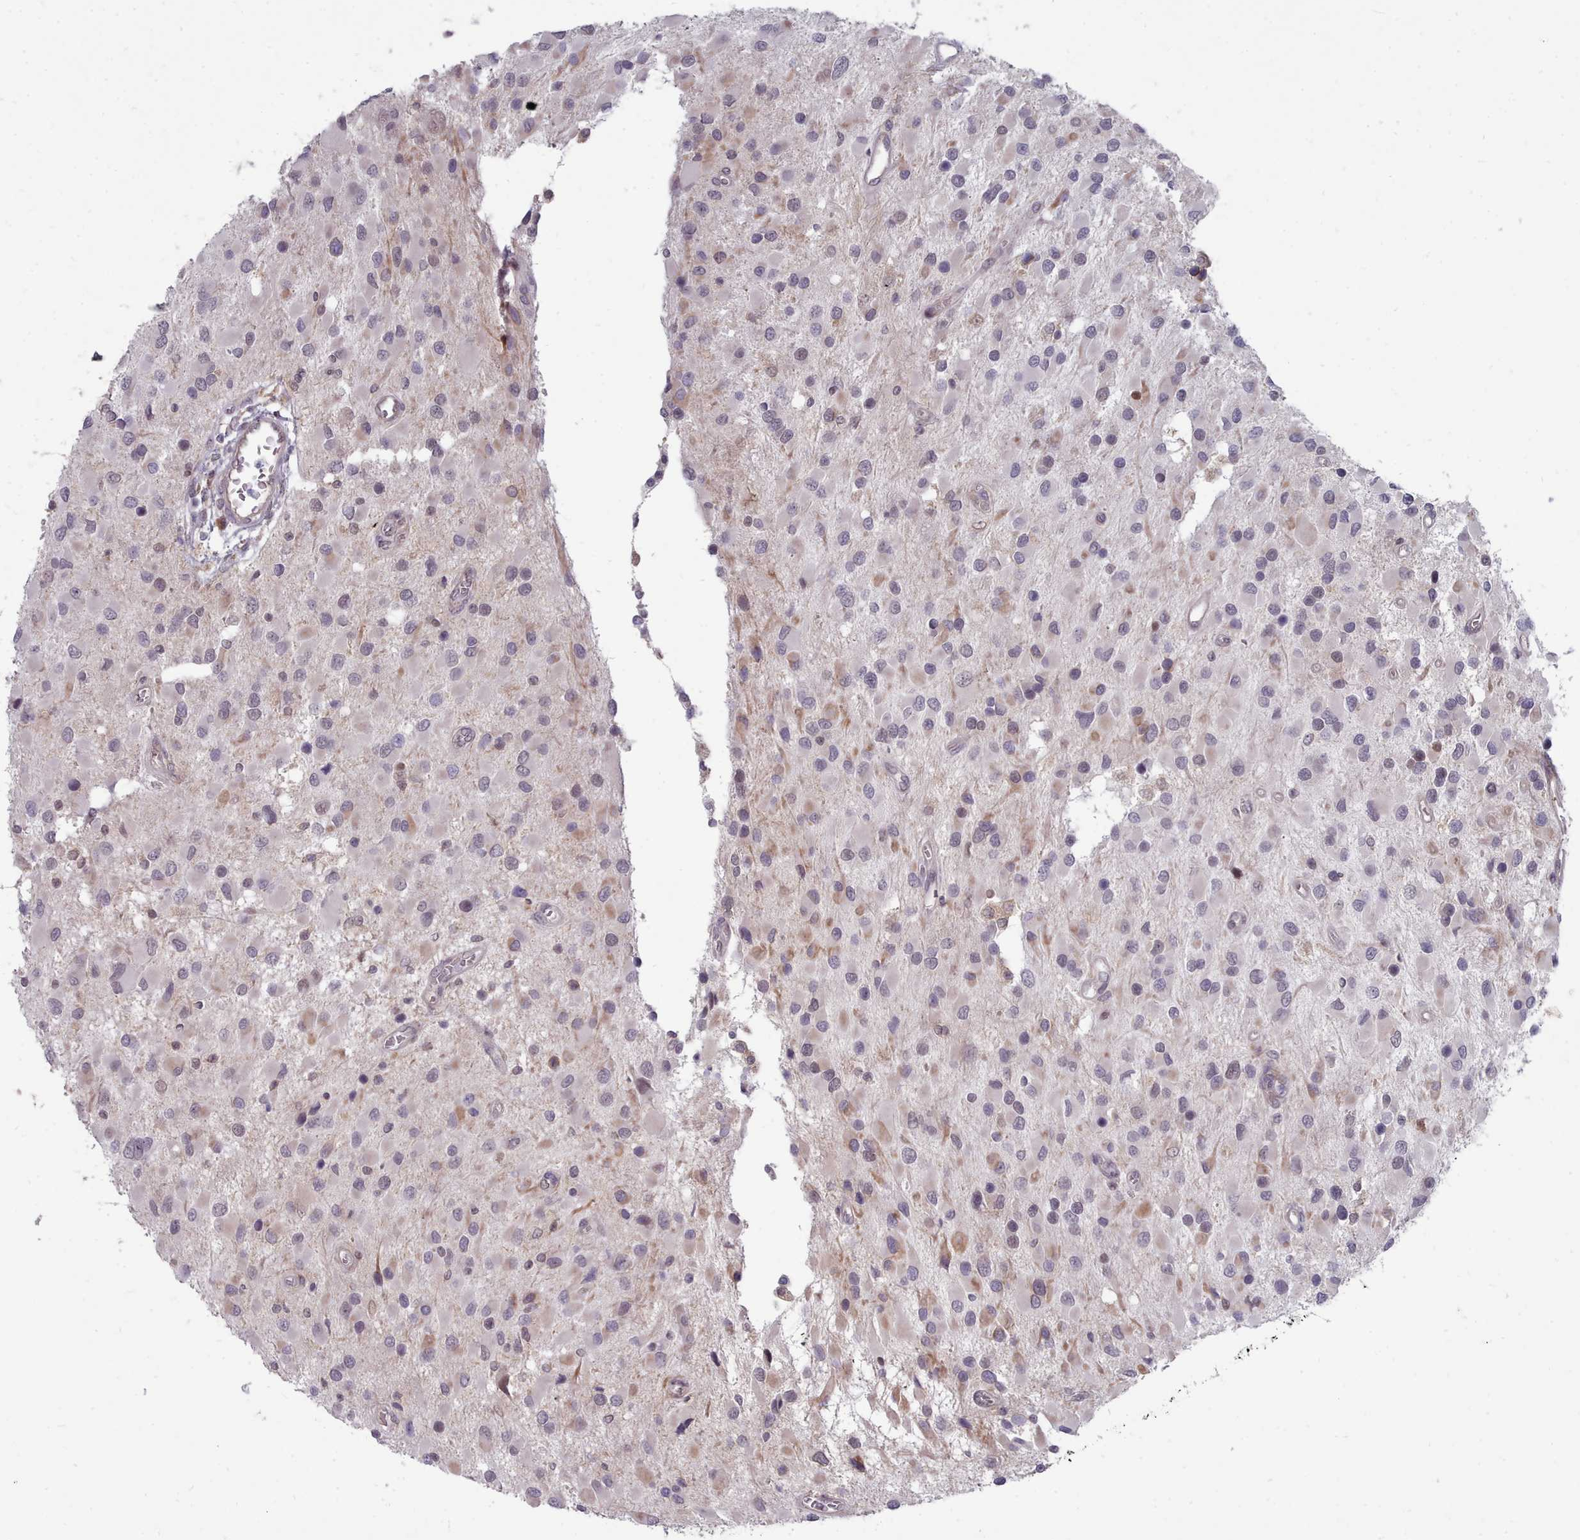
{"staining": {"intensity": "weak", "quantity": "<25%", "location": "cytoplasmic/membranous,nuclear"}, "tissue": "glioma", "cell_type": "Tumor cells", "image_type": "cancer", "snomed": [{"axis": "morphology", "description": "Glioma, malignant, High grade"}, {"axis": "topography", "description": "Brain"}], "caption": "This is an IHC photomicrograph of glioma. There is no expression in tumor cells.", "gene": "GINS1", "patient": {"sex": "male", "age": 53}}